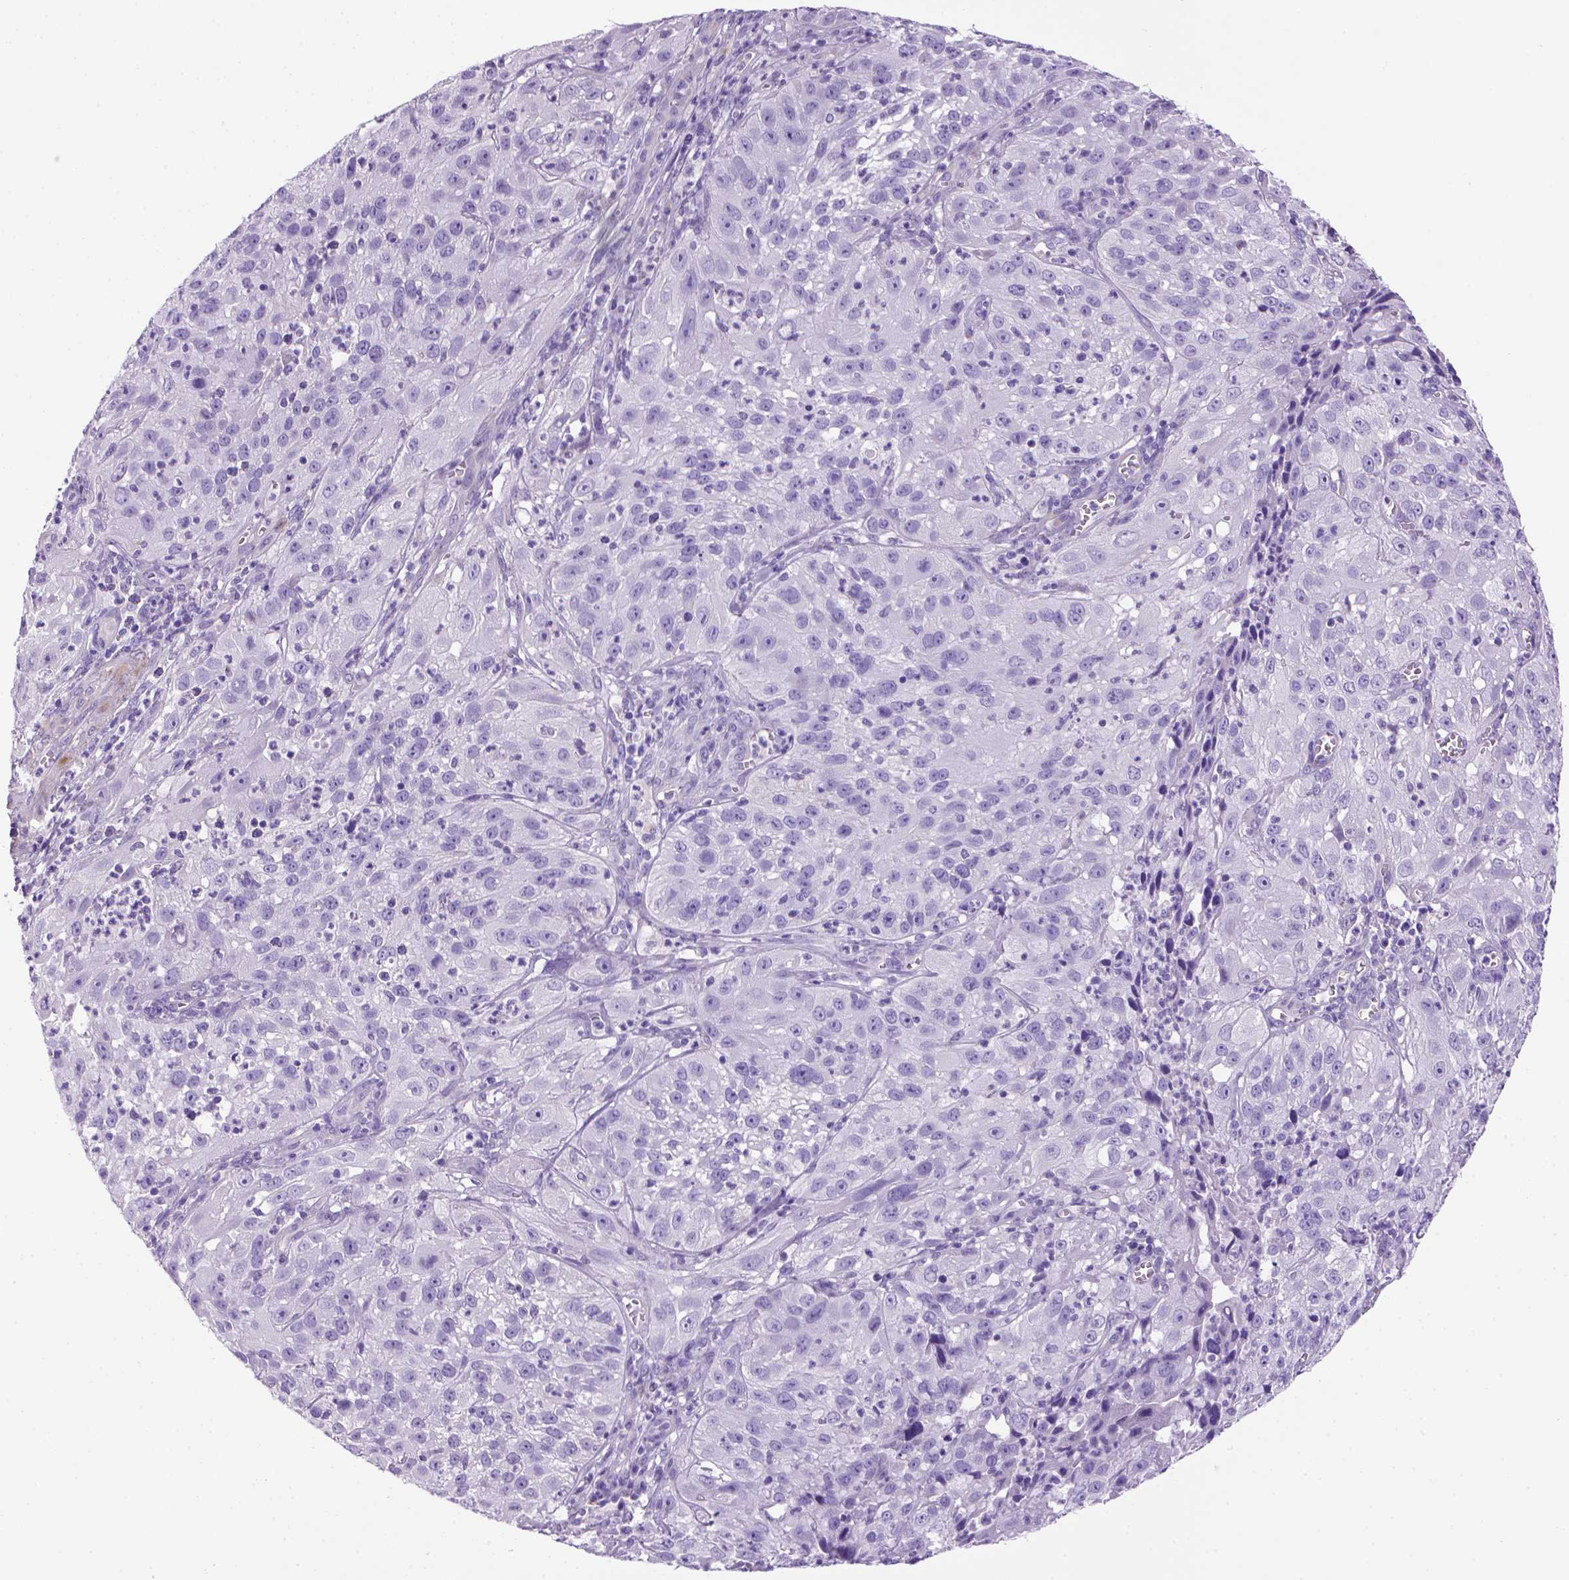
{"staining": {"intensity": "negative", "quantity": "none", "location": "none"}, "tissue": "cervical cancer", "cell_type": "Tumor cells", "image_type": "cancer", "snomed": [{"axis": "morphology", "description": "Squamous cell carcinoma, NOS"}, {"axis": "topography", "description": "Cervix"}], "caption": "High power microscopy photomicrograph of an immunohistochemistry micrograph of cervical cancer, revealing no significant positivity in tumor cells.", "gene": "ARHGEF33", "patient": {"sex": "female", "age": 32}}